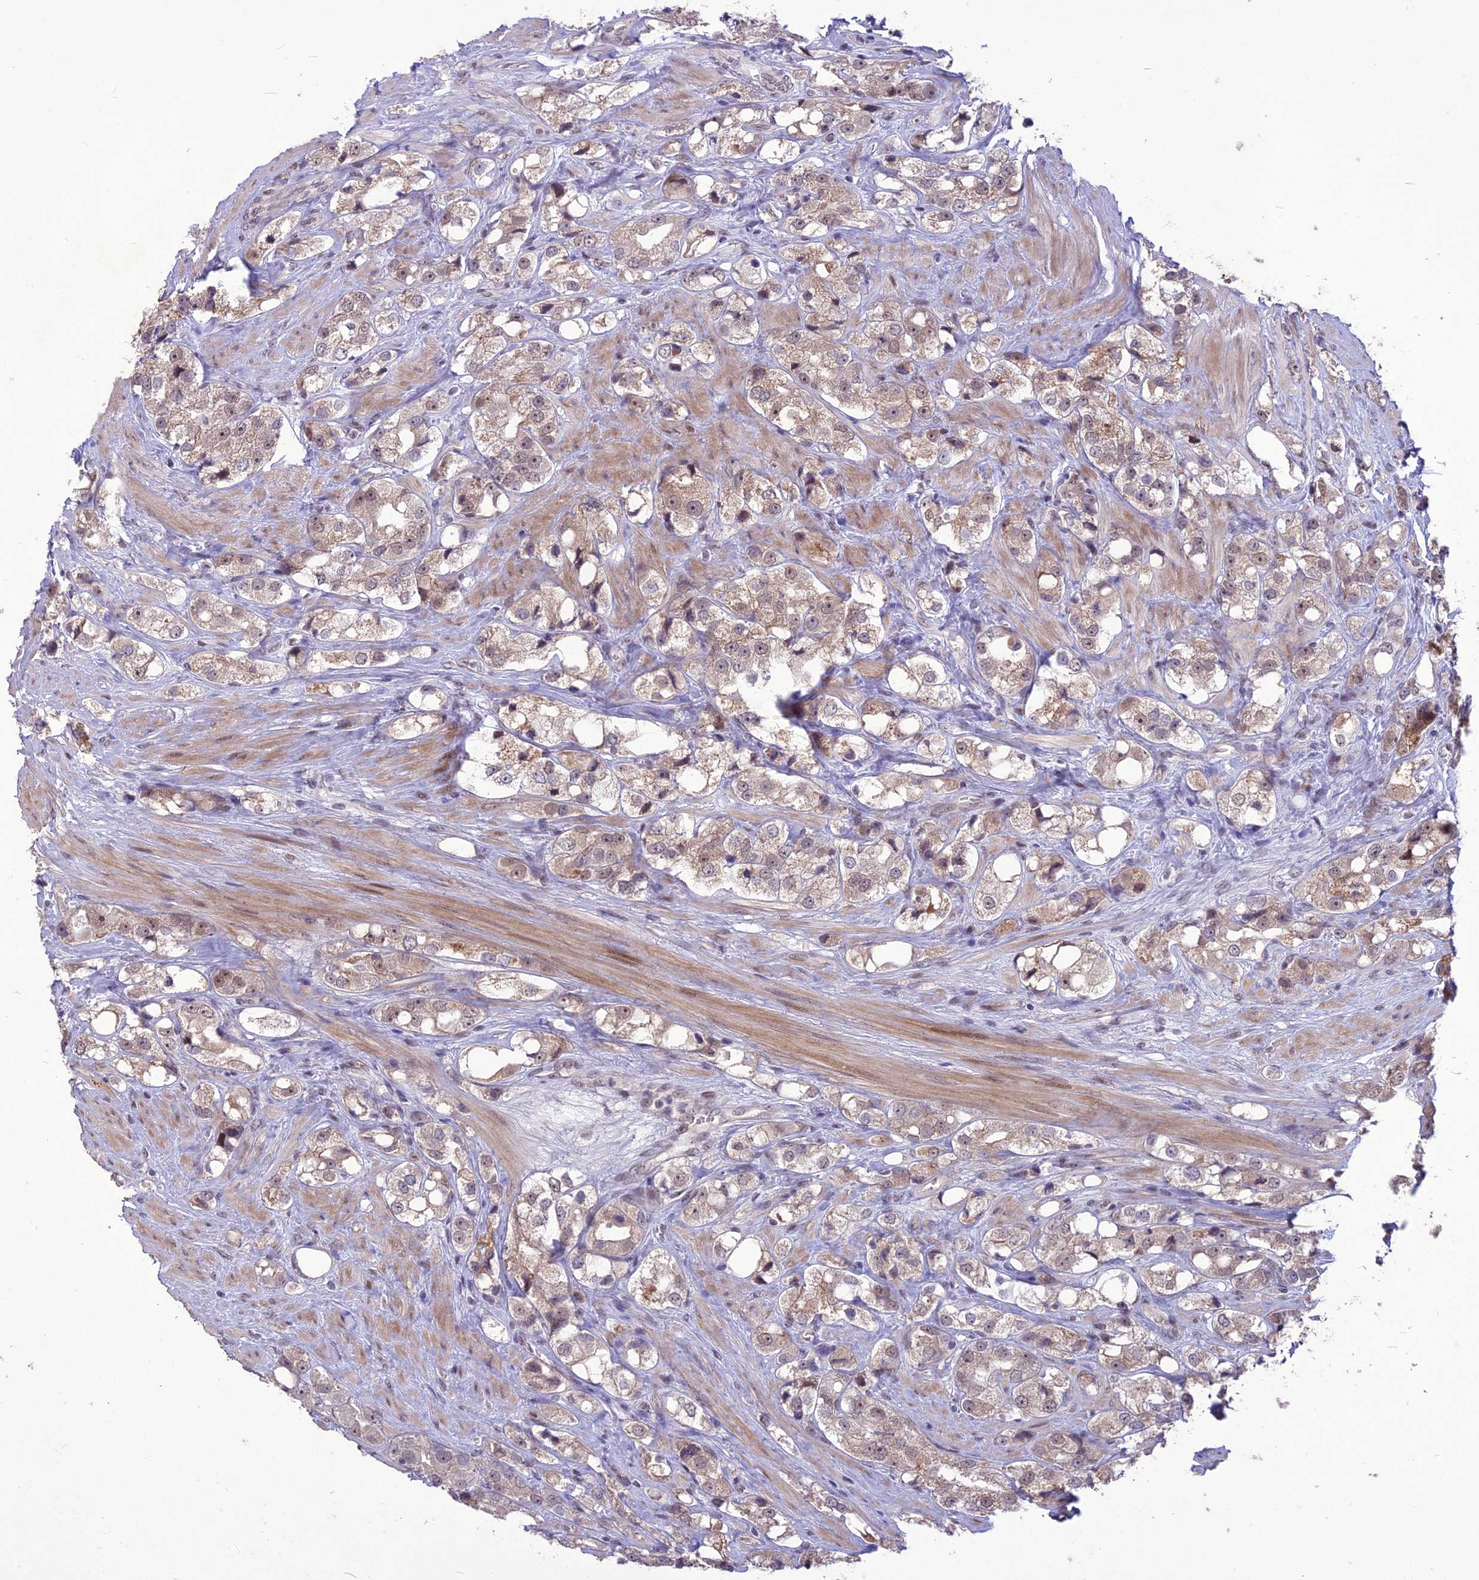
{"staining": {"intensity": "weak", "quantity": "25%-75%", "location": "nuclear"}, "tissue": "prostate cancer", "cell_type": "Tumor cells", "image_type": "cancer", "snomed": [{"axis": "morphology", "description": "Adenocarcinoma, NOS"}, {"axis": "topography", "description": "Prostate"}], "caption": "Protein staining of prostate adenocarcinoma tissue shows weak nuclear positivity in about 25%-75% of tumor cells.", "gene": "DIS3", "patient": {"sex": "male", "age": 79}}